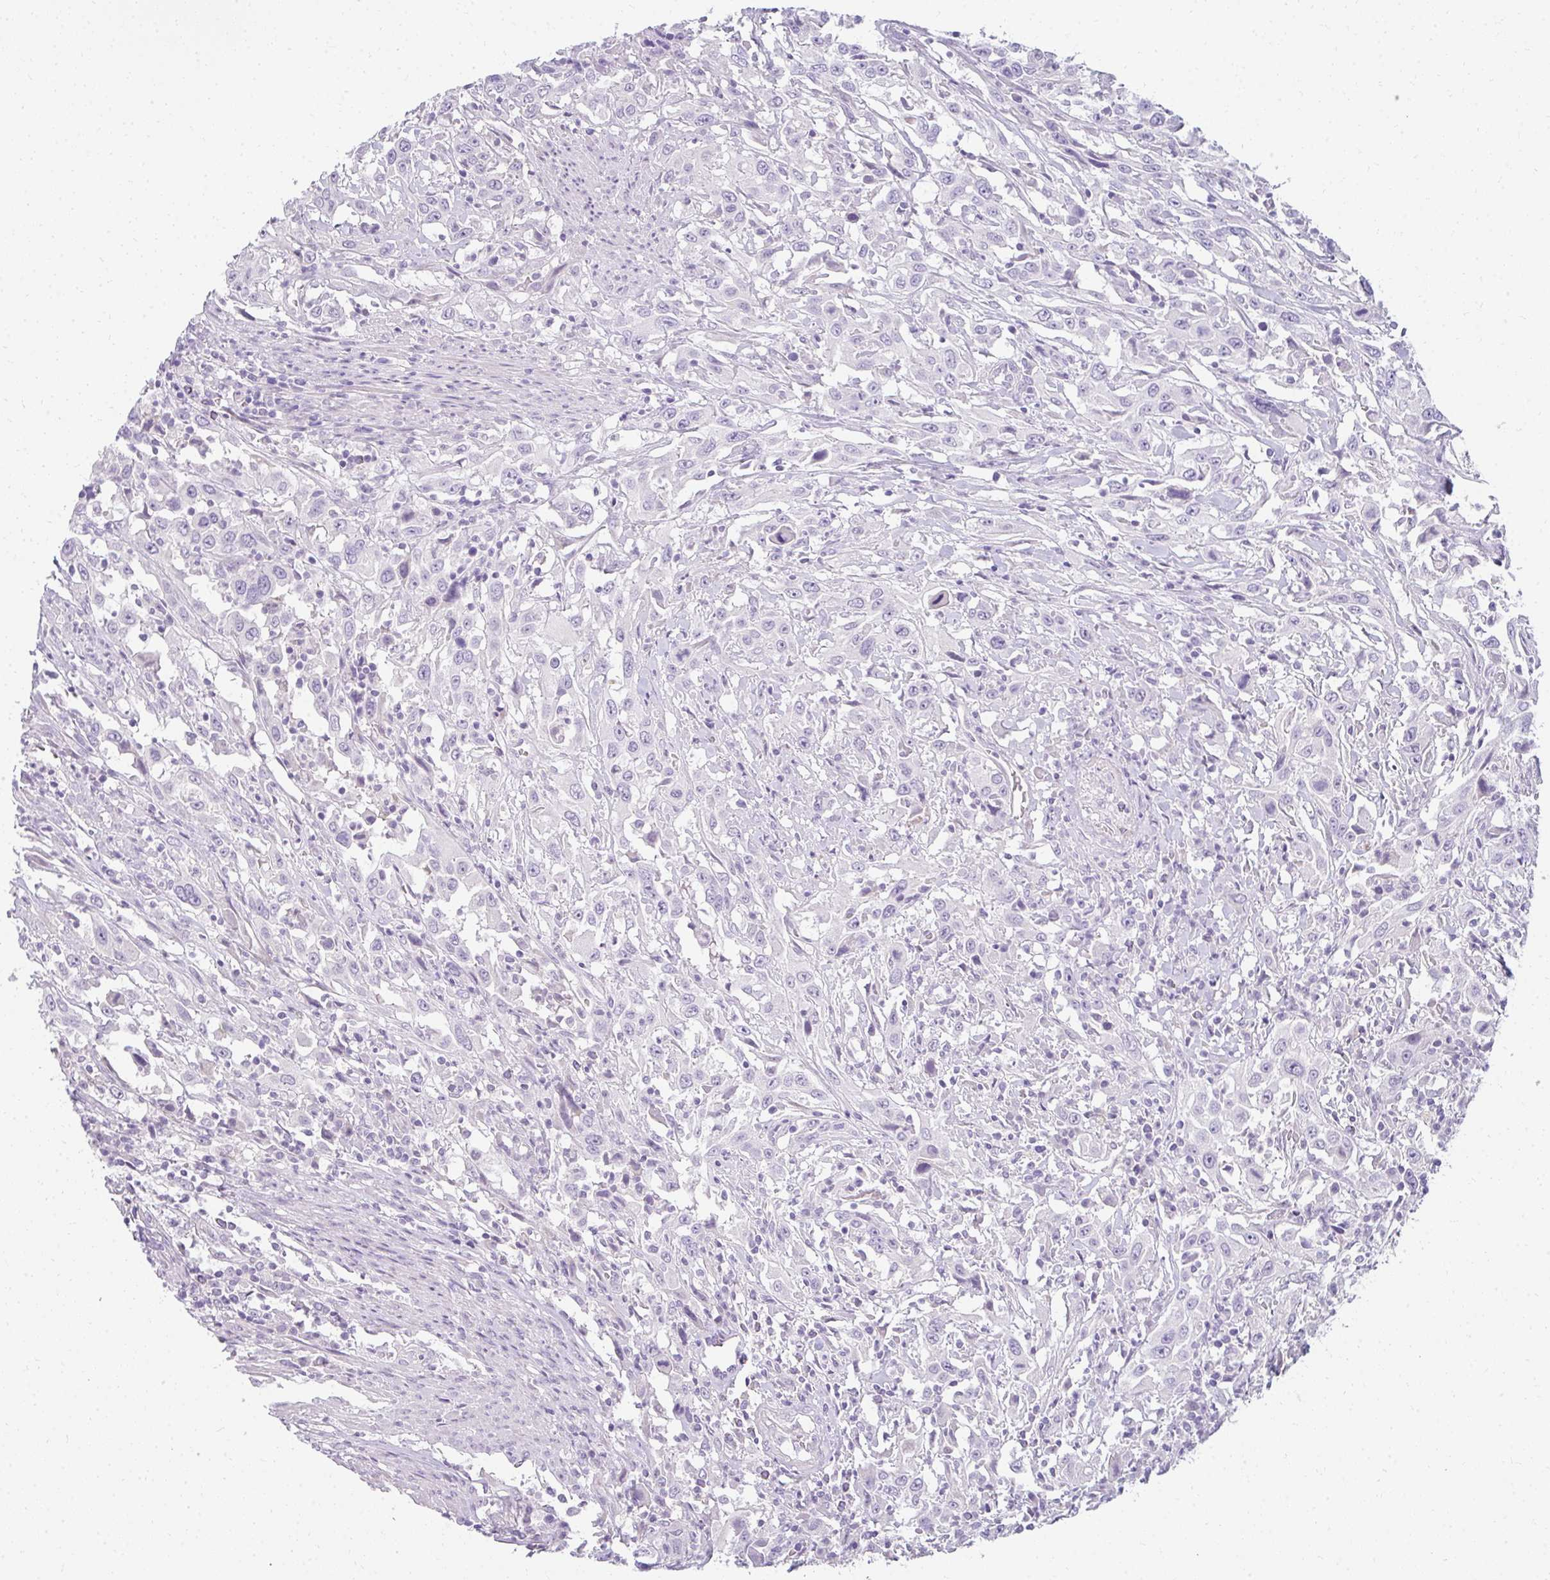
{"staining": {"intensity": "negative", "quantity": "none", "location": "none"}, "tissue": "urothelial cancer", "cell_type": "Tumor cells", "image_type": "cancer", "snomed": [{"axis": "morphology", "description": "Urothelial carcinoma, High grade"}, {"axis": "topography", "description": "Urinary bladder"}], "caption": "DAB (3,3'-diaminobenzidine) immunohistochemical staining of urothelial cancer demonstrates no significant positivity in tumor cells.", "gene": "PPP1R3G", "patient": {"sex": "male", "age": 61}}